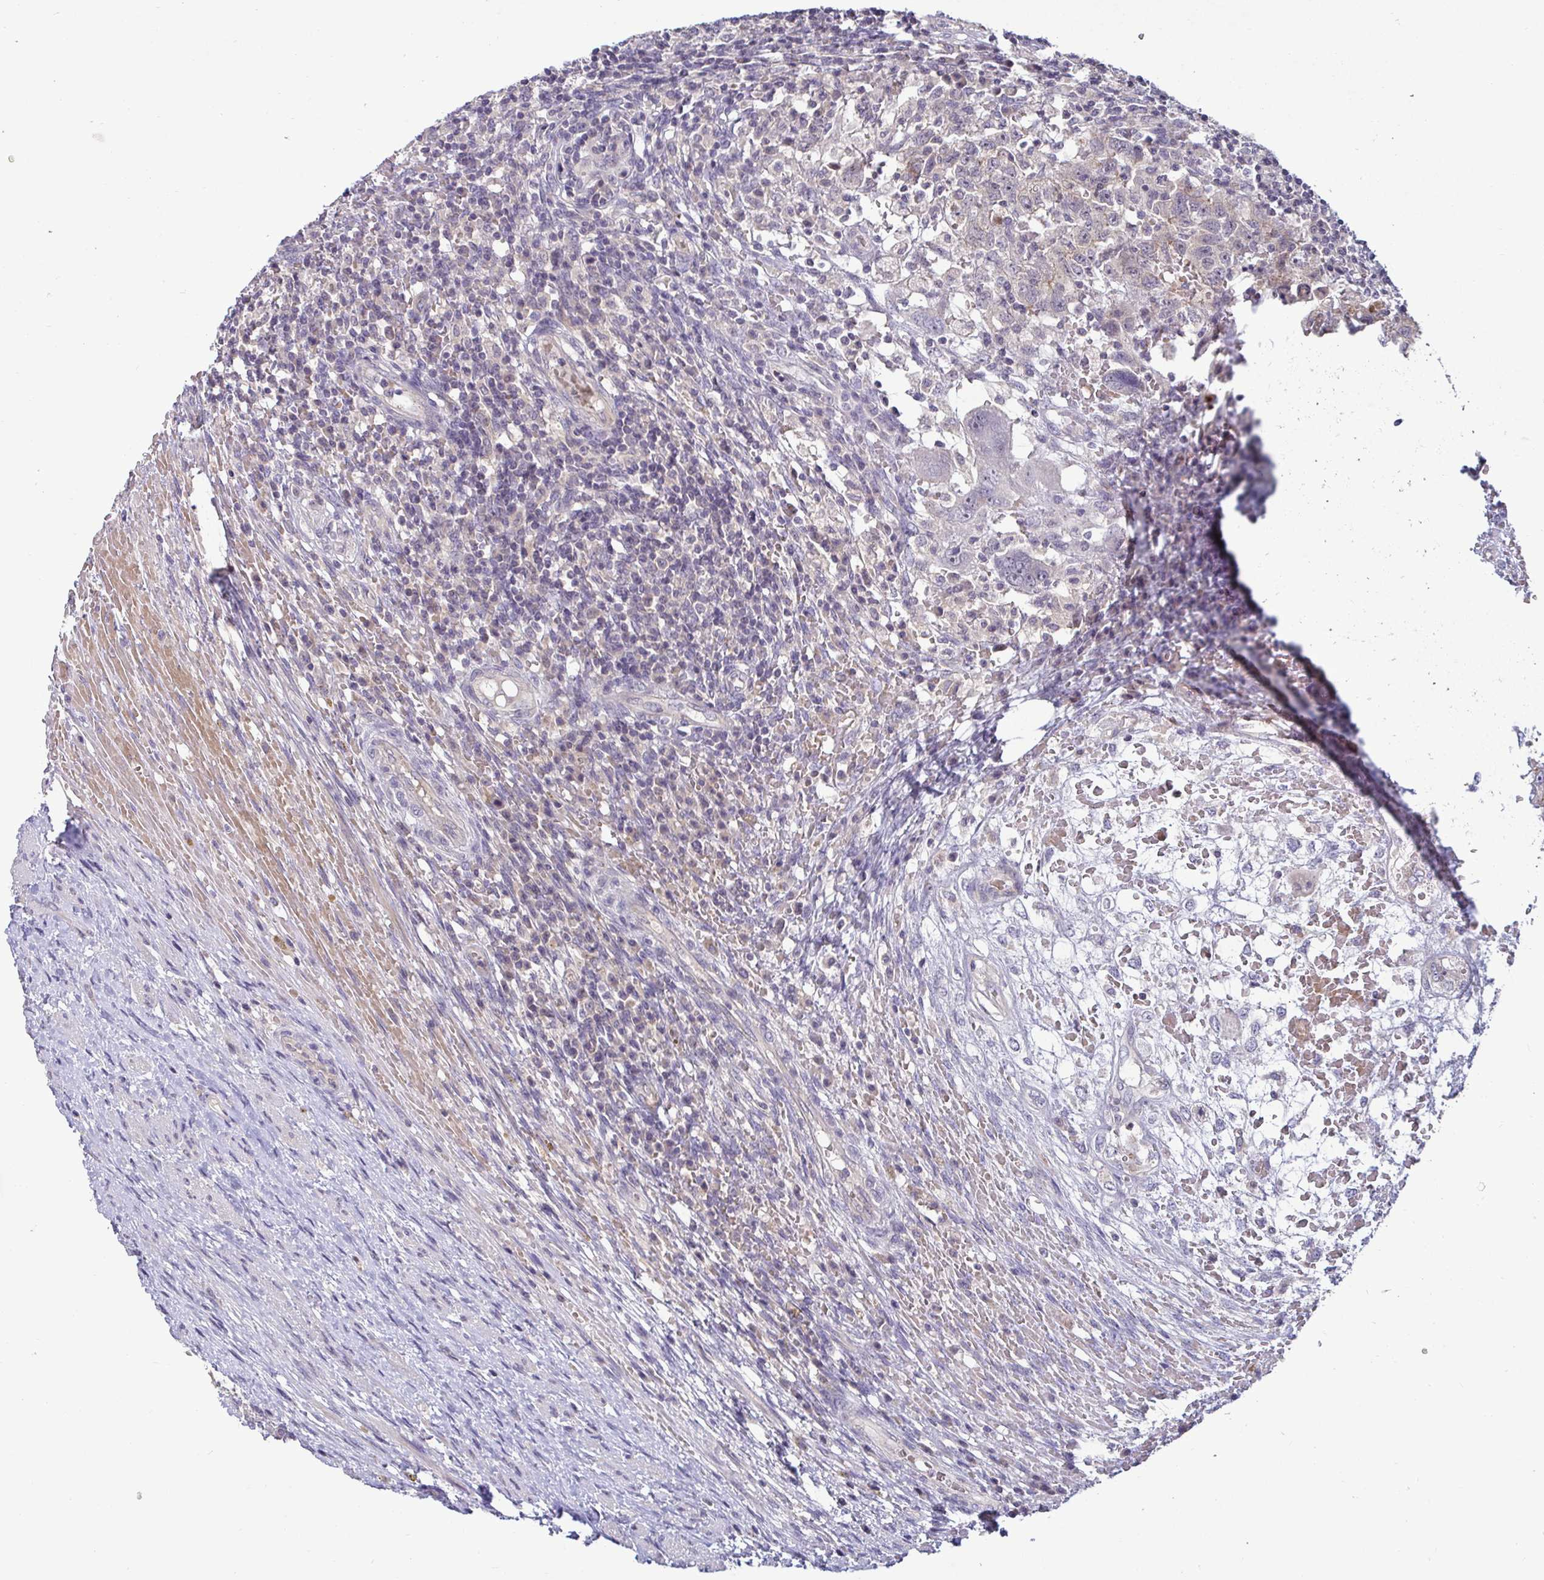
{"staining": {"intensity": "negative", "quantity": "none", "location": "none"}, "tissue": "testis cancer", "cell_type": "Tumor cells", "image_type": "cancer", "snomed": [{"axis": "morphology", "description": "Carcinoma, Embryonal, NOS"}, {"axis": "topography", "description": "Testis"}], "caption": "Immunohistochemistry histopathology image of neoplastic tissue: testis cancer stained with DAB reveals no significant protein positivity in tumor cells.", "gene": "GSTM1", "patient": {"sex": "male", "age": 26}}